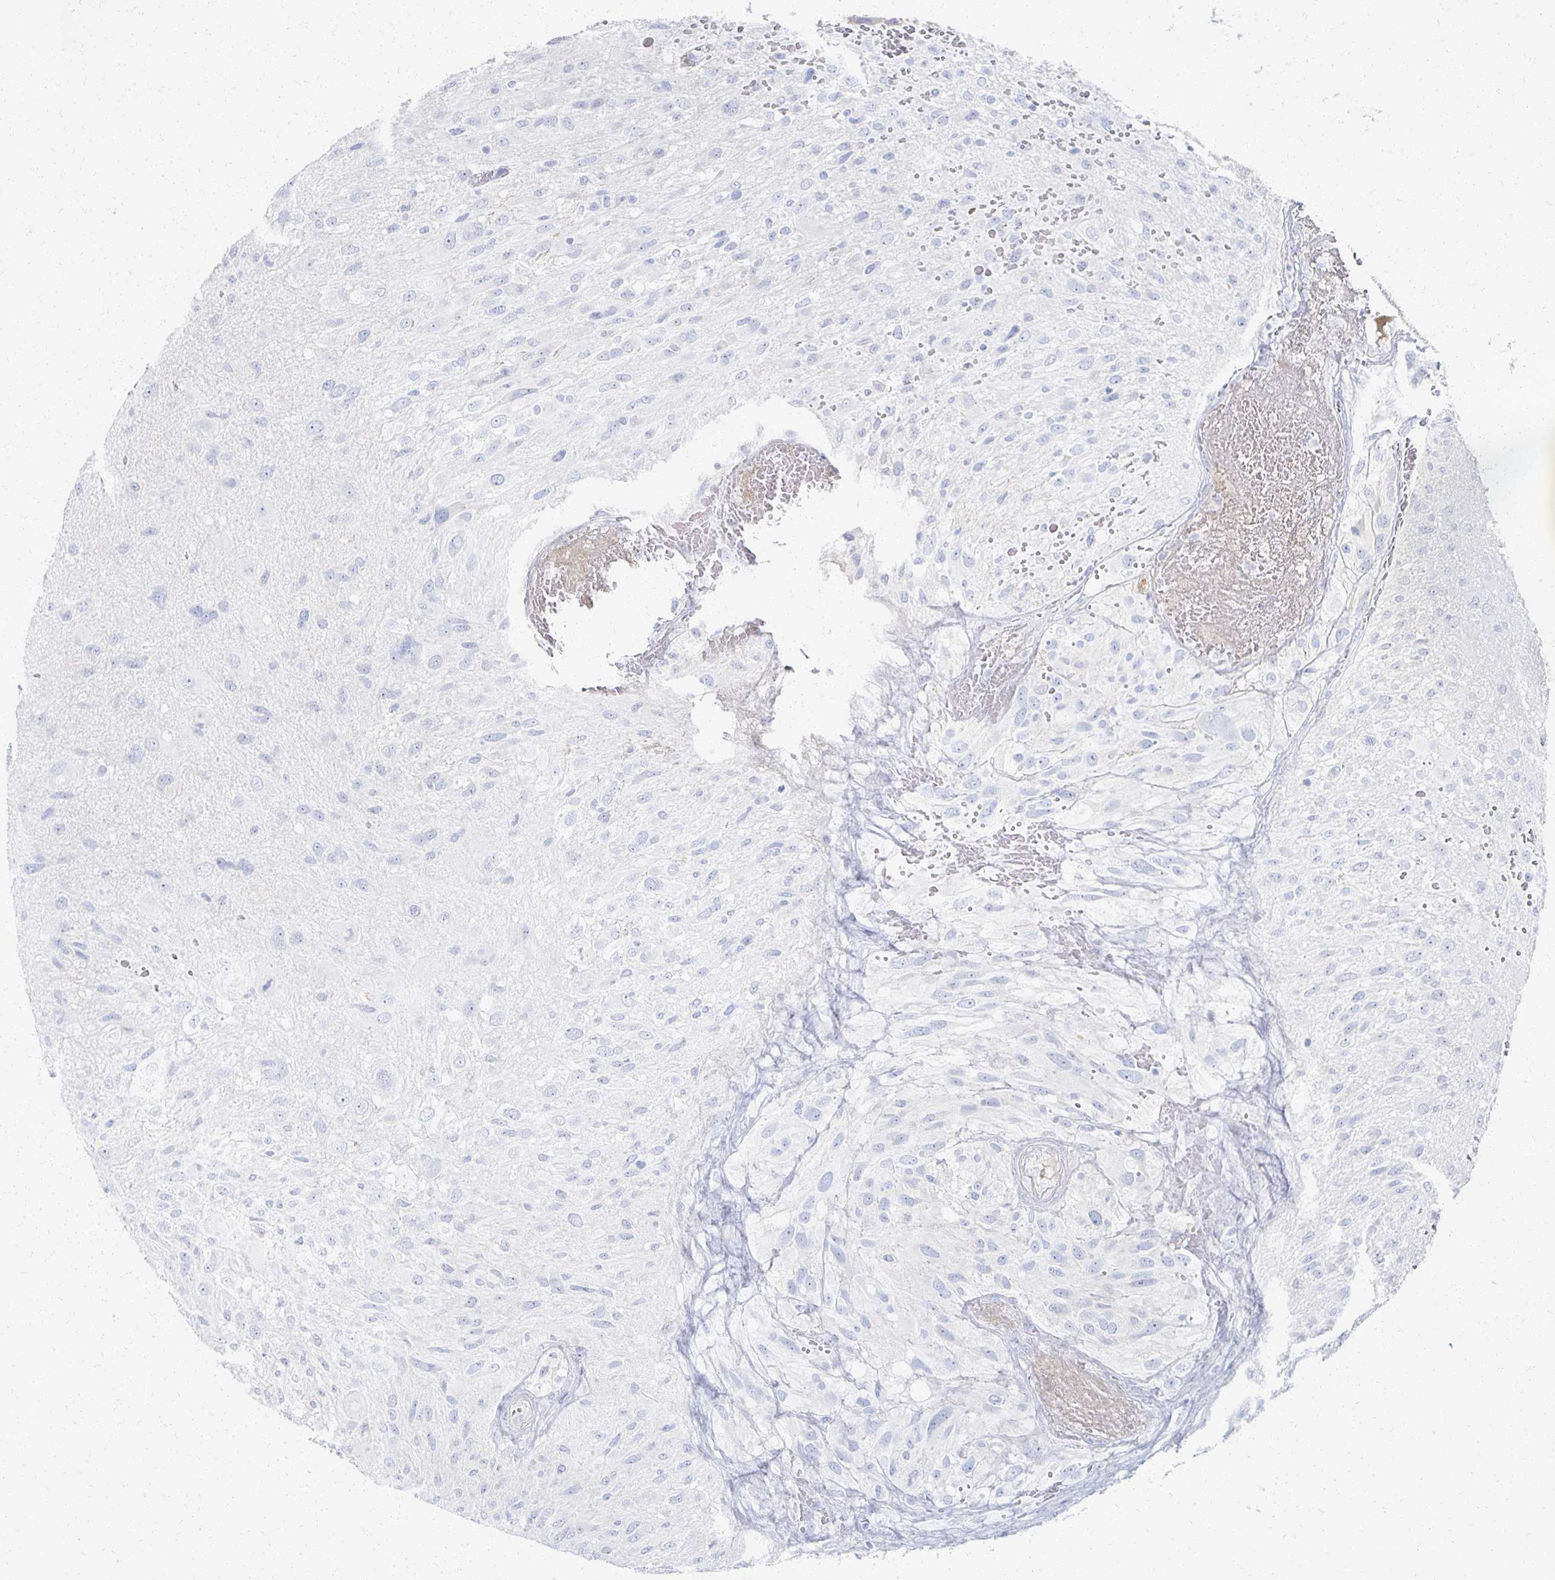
{"staining": {"intensity": "negative", "quantity": "none", "location": "none"}, "tissue": "glioma", "cell_type": "Tumor cells", "image_type": "cancer", "snomed": [{"axis": "morphology", "description": "Glioma, malignant, High grade"}, {"axis": "topography", "description": "Brain"}], "caption": "The histopathology image exhibits no staining of tumor cells in malignant high-grade glioma.", "gene": "PRR20A", "patient": {"sex": "male", "age": 53}}